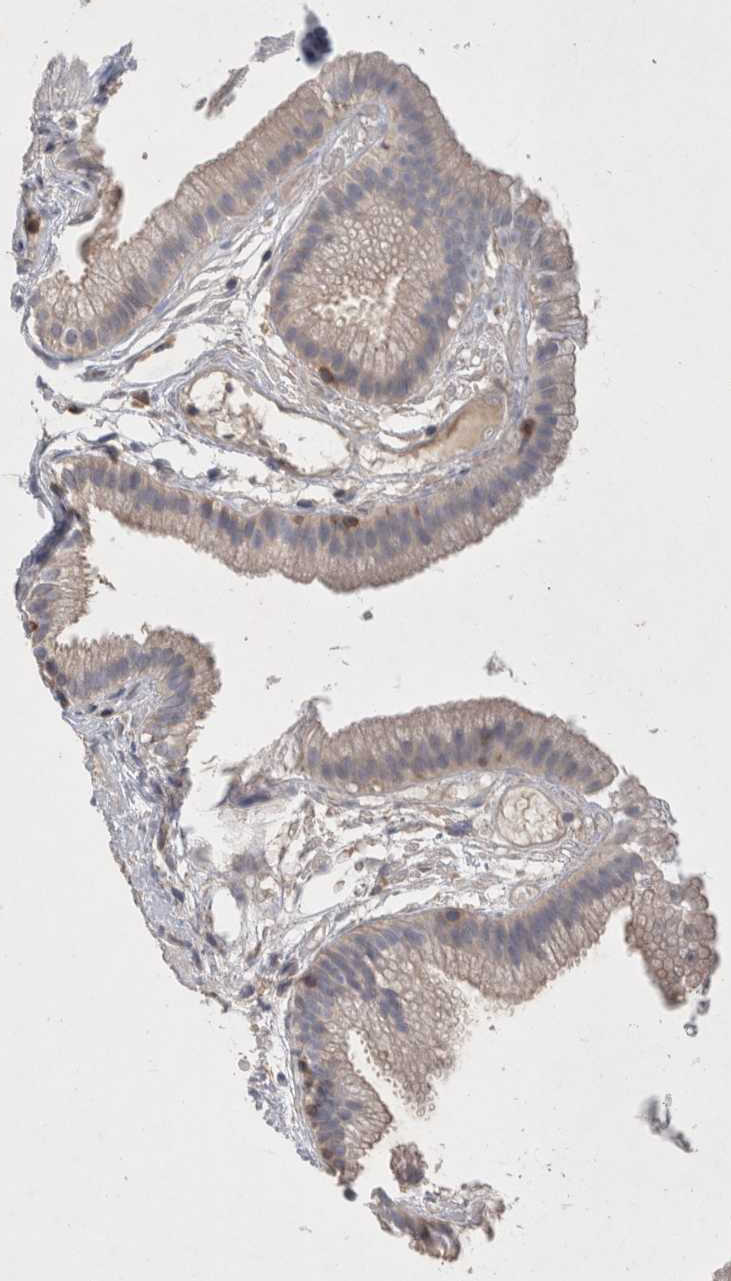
{"staining": {"intensity": "weak", "quantity": "25%-75%", "location": "cytoplasmic/membranous"}, "tissue": "gallbladder", "cell_type": "Glandular cells", "image_type": "normal", "snomed": [{"axis": "morphology", "description": "Normal tissue, NOS"}, {"axis": "topography", "description": "Gallbladder"}], "caption": "DAB (3,3'-diaminobenzidine) immunohistochemical staining of normal human gallbladder demonstrates weak cytoplasmic/membranous protein positivity in approximately 25%-75% of glandular cells.", "gene": "GFRA2", "patient": {"sex": "female", "age": 26}}